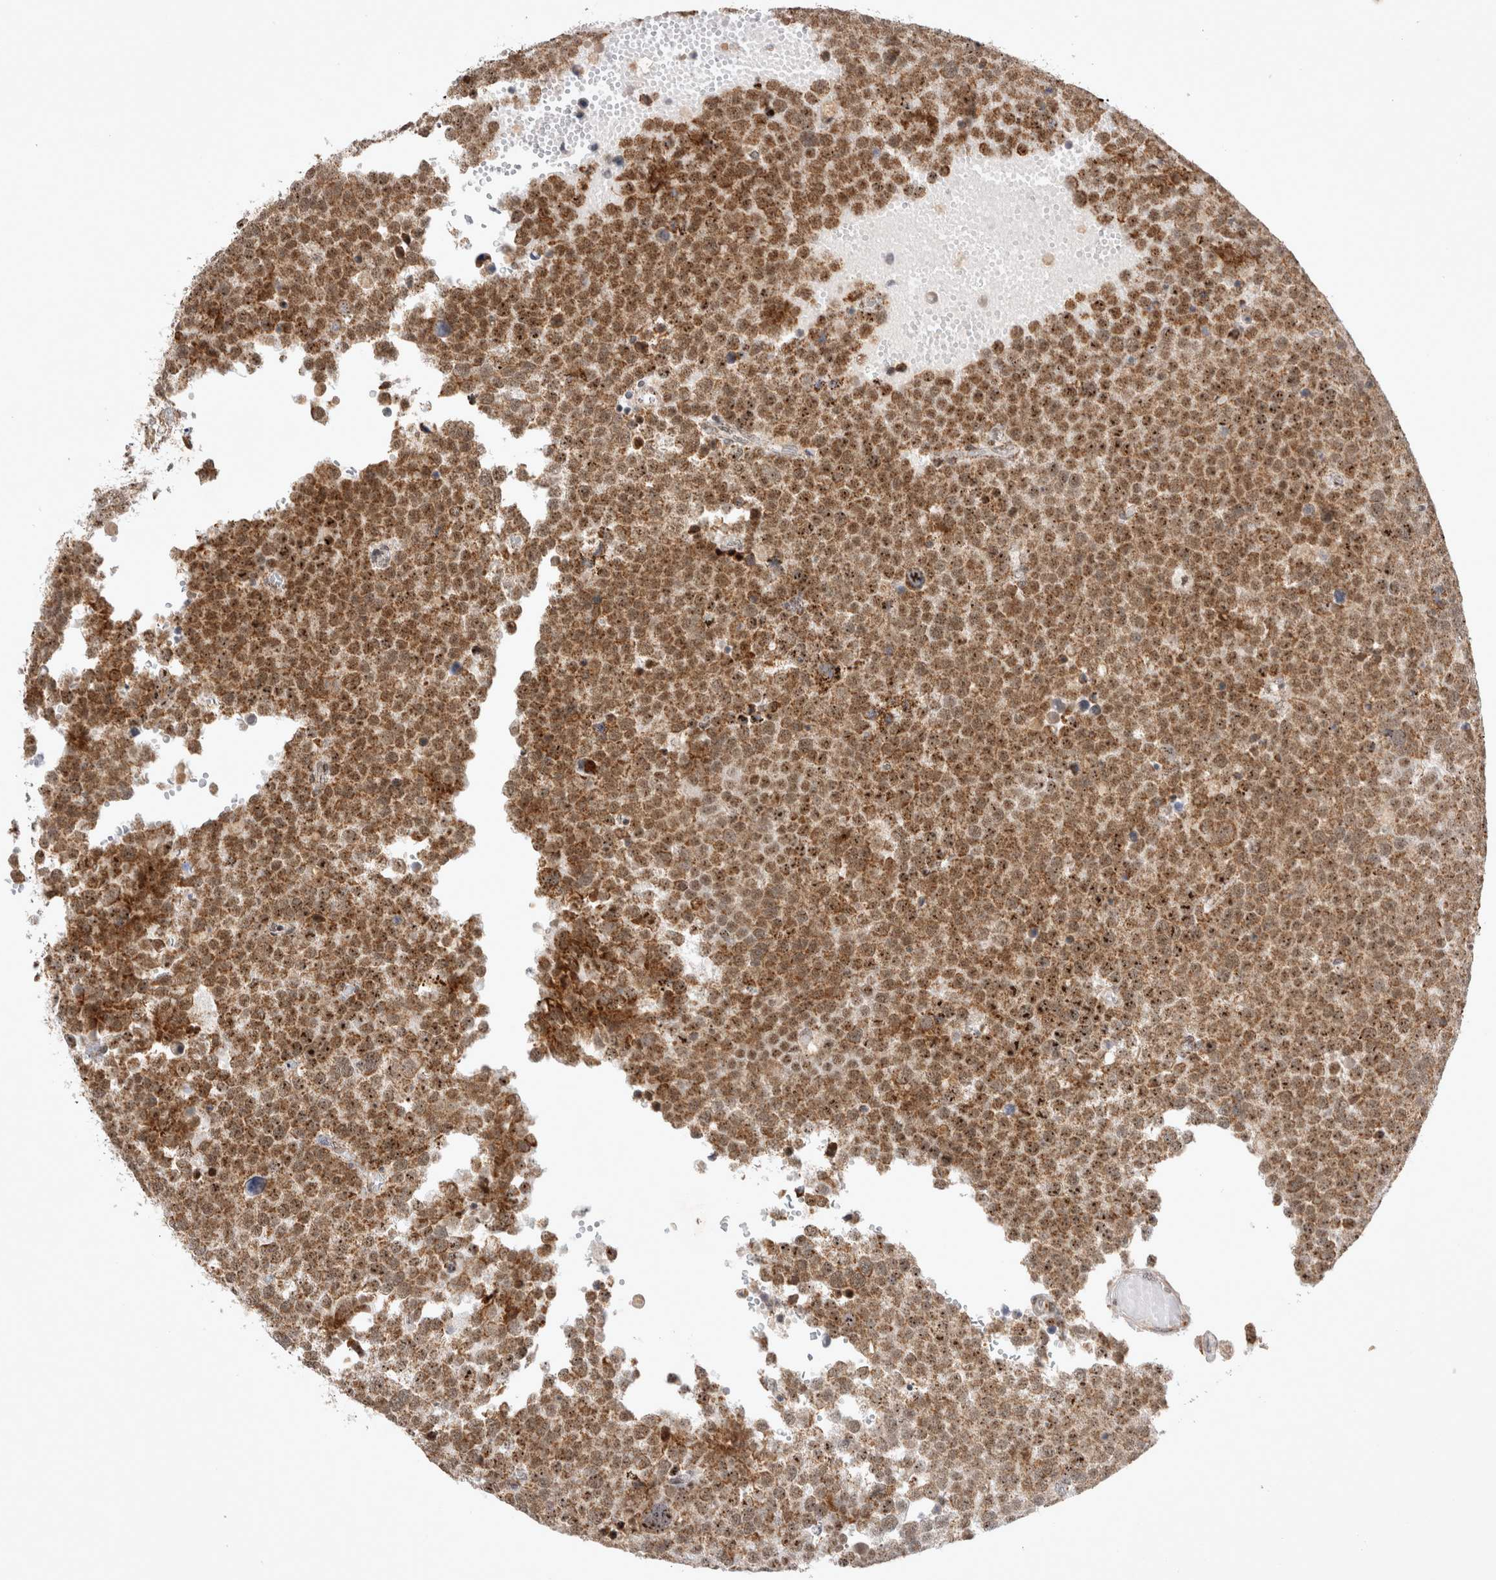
{"staining": {"intensity": "moderate", "quantity": ">75%", "location": "cytoplasmic/membranous,nuclear"}, "tissue": "testis cancer", "cell_type": "Tumor cells", "image_type": "cancer", "snomed": [{"axis": "morphology", "description": "Seminoma, NOS"}, {"axis": "topography", "description": "Testis"}], "caption": "Immunohistochemistry micrograph of human testis cancer stained for a protein (brown), which displays medium levels of moderate cytoplasmic/membranous and nuclear positivity in about >75% of tumor cells.", "gene": "MRPL37", "patient": {"sex": "male", "age": 71}}